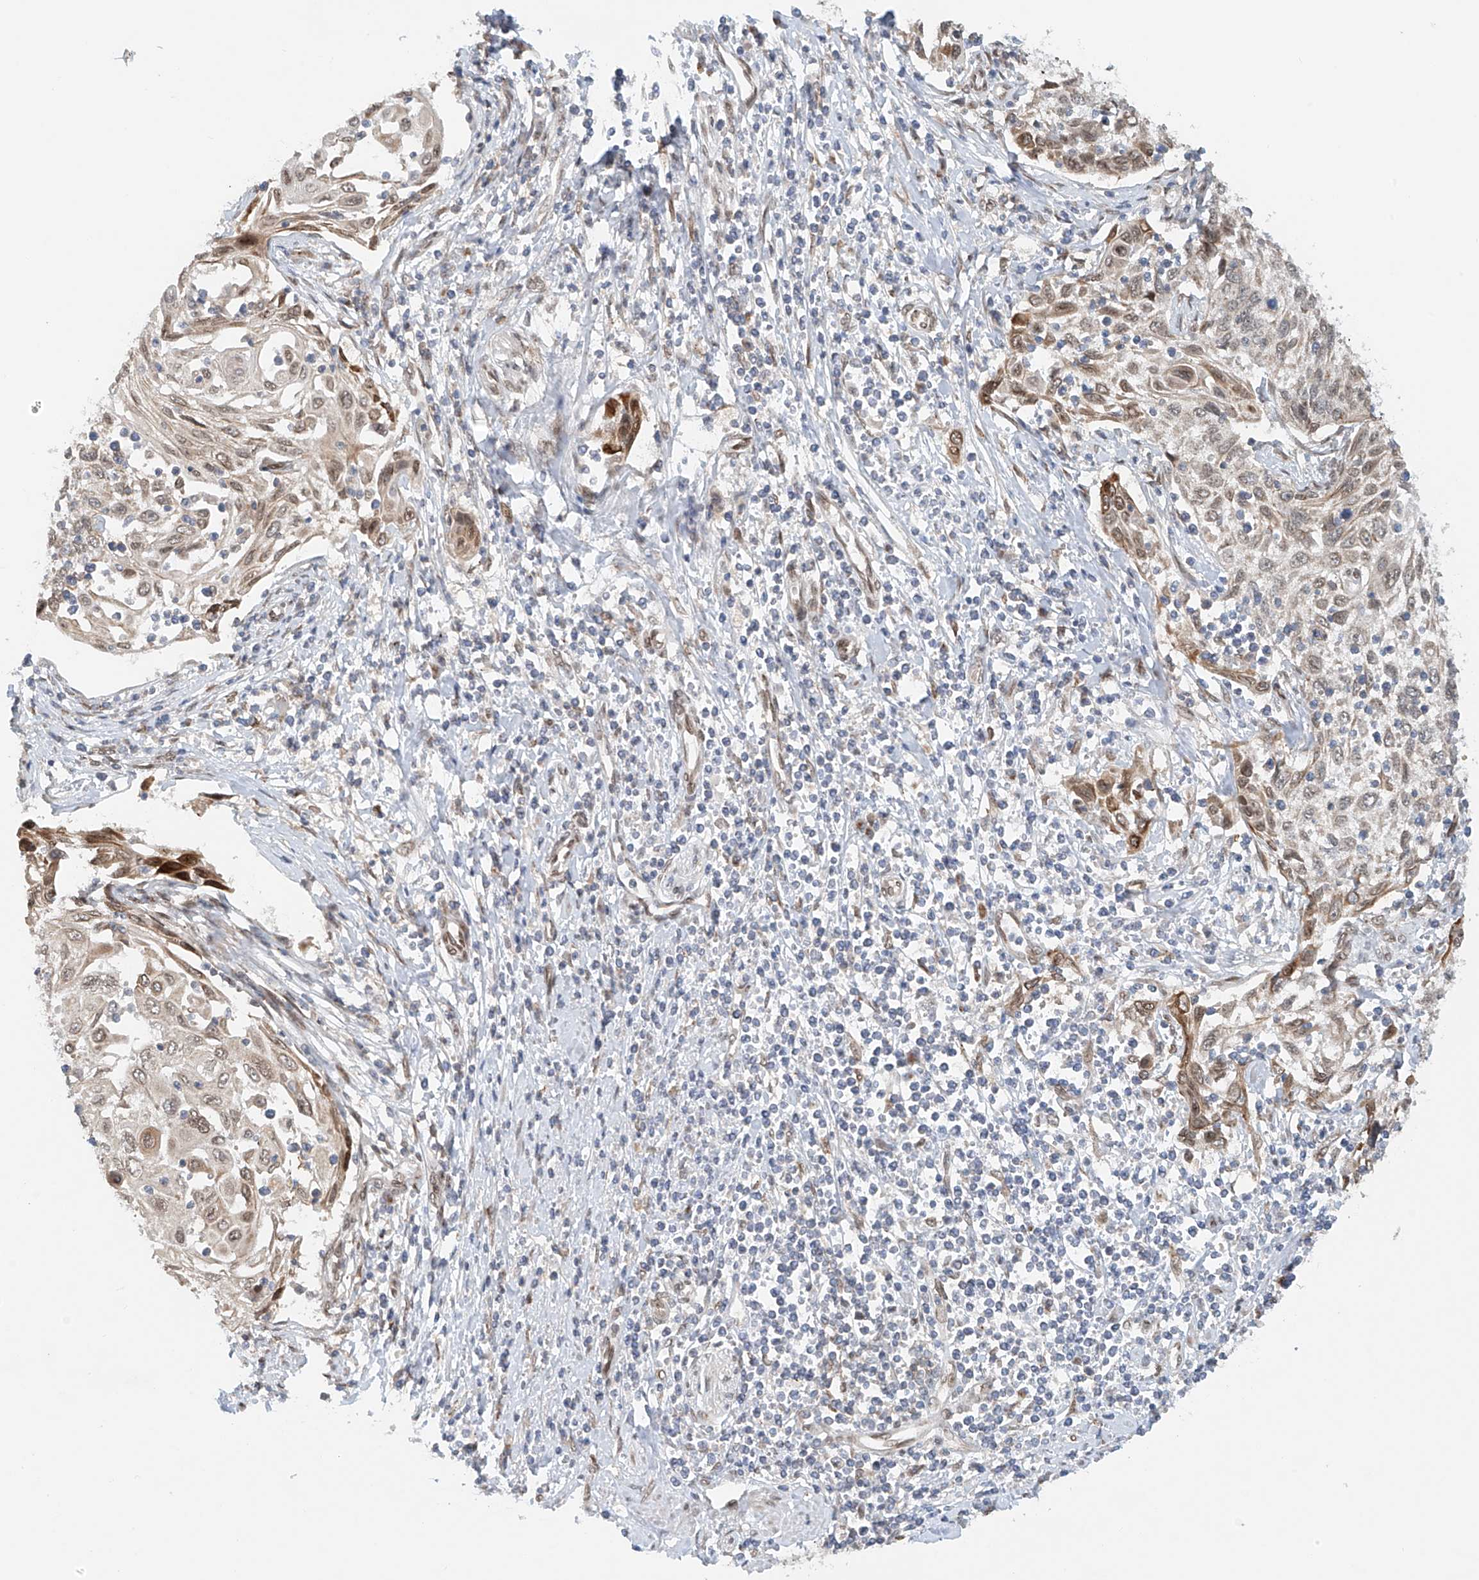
{"staining": {"intensity": "weak", "quantity": "25%-75%", "location": "cytoplasmic/membranous,nuclear"}, "tissue": "cervical cancer", "cell_type": "Tumor cells", "image_type": "cancer", "snomed": [{"axis": "morphology", "description": "Squamous cell carcinoma, NOS"}, {"axis": "topography", "description": "Cervix"}], "caption": "Immunohistochemical staining of cervical cancer reveals low levels of weak cytoplasmic/membranous and nuclear protein expression in about 25%-75% of tumor cells. The staining was performed using DAB to visualize the protein expression in brown, while the nuclei were stained in blue with hematoxylin (Magnification: 20x).", "gene": "STARD9", "patient": {"sex": "female", "age": 70}}